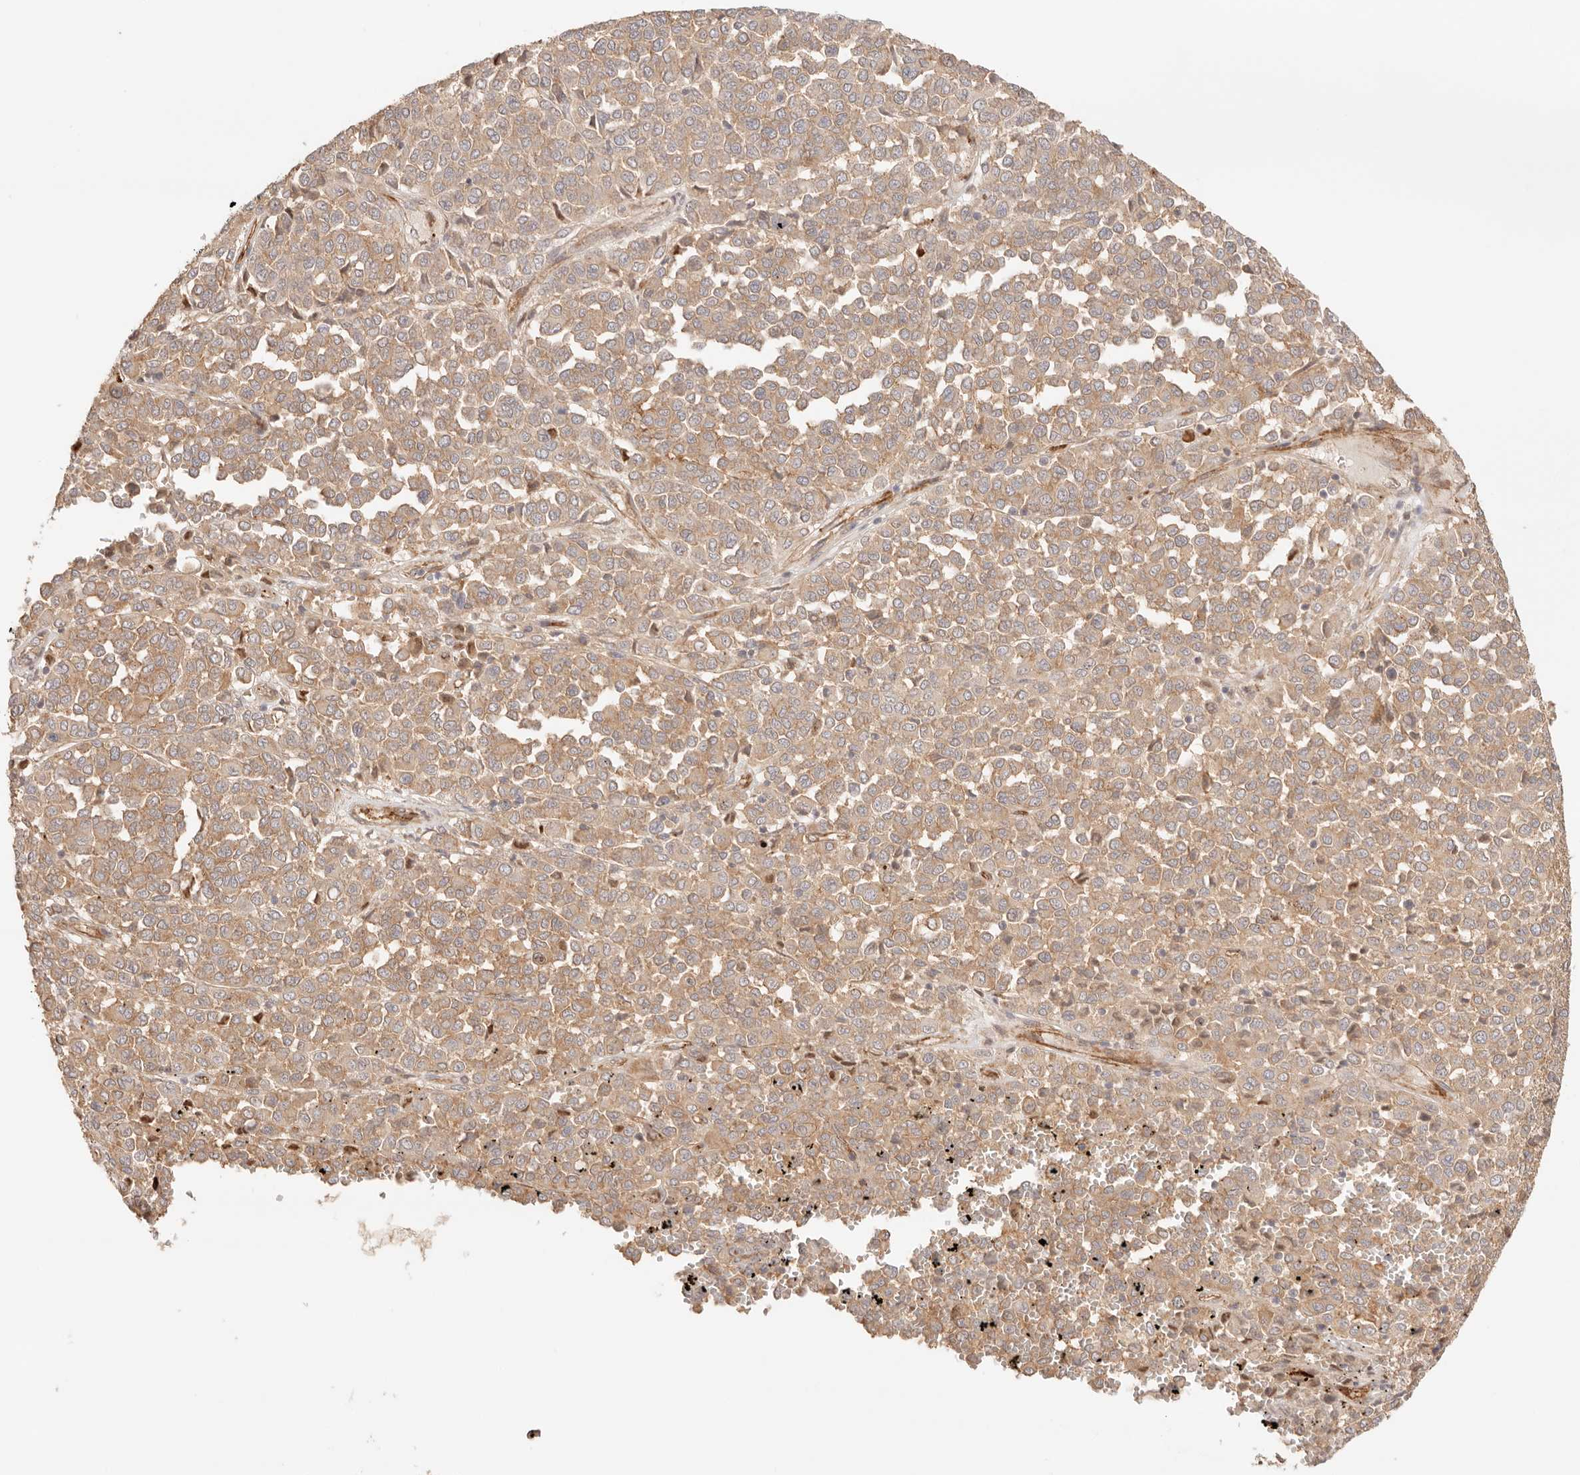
{"staining": {"intensity": "moderate", "quantity": ">75%", "location": "cytoplasmic/membranous"}, "tissue": "melanoma", "cell_type": "Tumor cells", "image_type": "cancer", "snomed": [{"axis": "morphology", "description": "Malignant melanoma, Metastatic site"}, {"axis": "topography", "description": "Pancreas"}], "caption": "Protein staining of melanoma tissue displays moderate cytoplasmic/membranous expression in about >75% of tumor cells.", "gene": "IL1R2", "patient": {"sex": "female", "age": 30}}